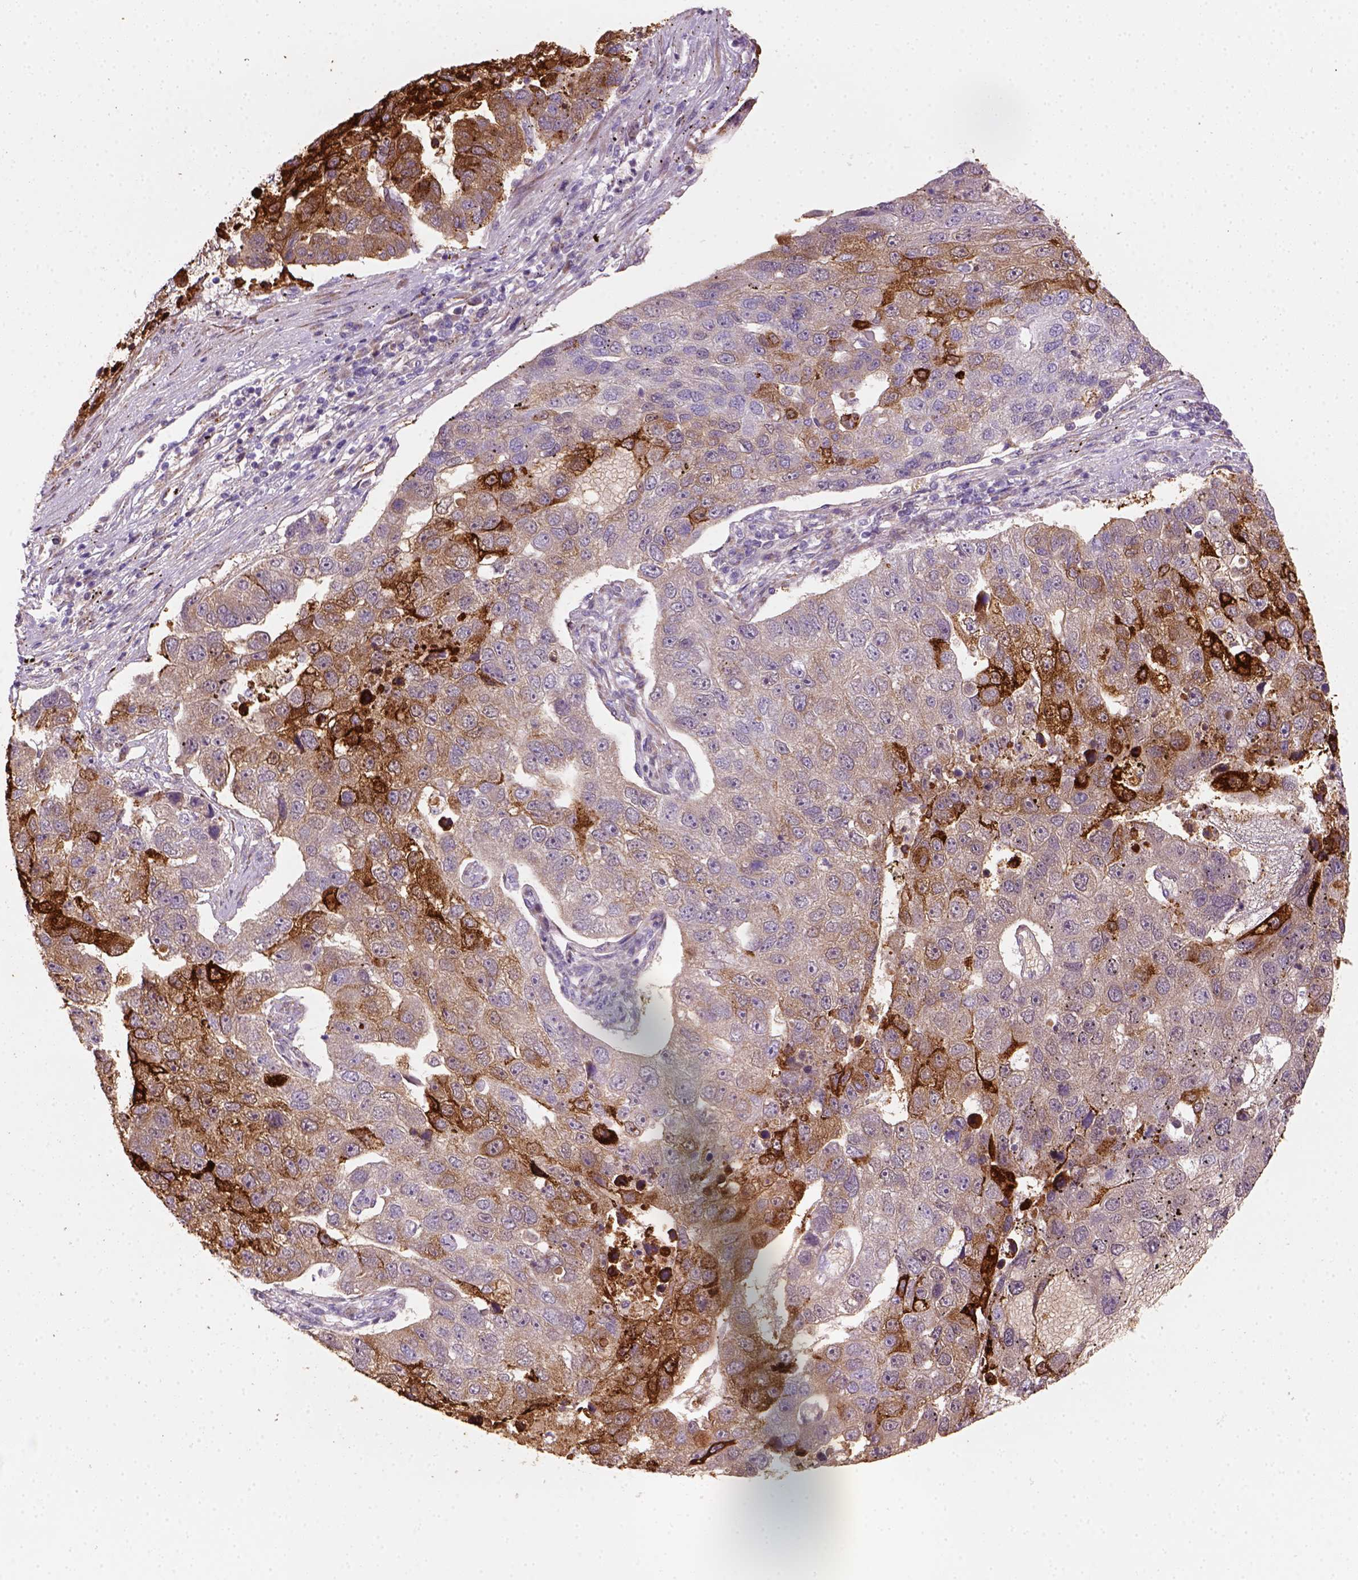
{"staining": {"intensity": "moderate", "quantity": ">75%", "location": "cytoplasmic/membranous"}, "tissue": "pancreatic cancer", "cell_type": "Tumor cells", "image_type": "cancer", "snomed": [{"axis": "morphology", "description": "Adenocarcinoma, NOS"}, {"axis": "topography", "description": "Pancreas"}], "caption": "An immunohistochemistry image of tumor tissue is shown. Protein staining in brown highlights moderate cytoplasmic/membranous positivity in pancreatic cancer (adenocarcinoma) within tumor cells.", "gene": "CES2", "patient": {"sex": "female", "age": 61}}